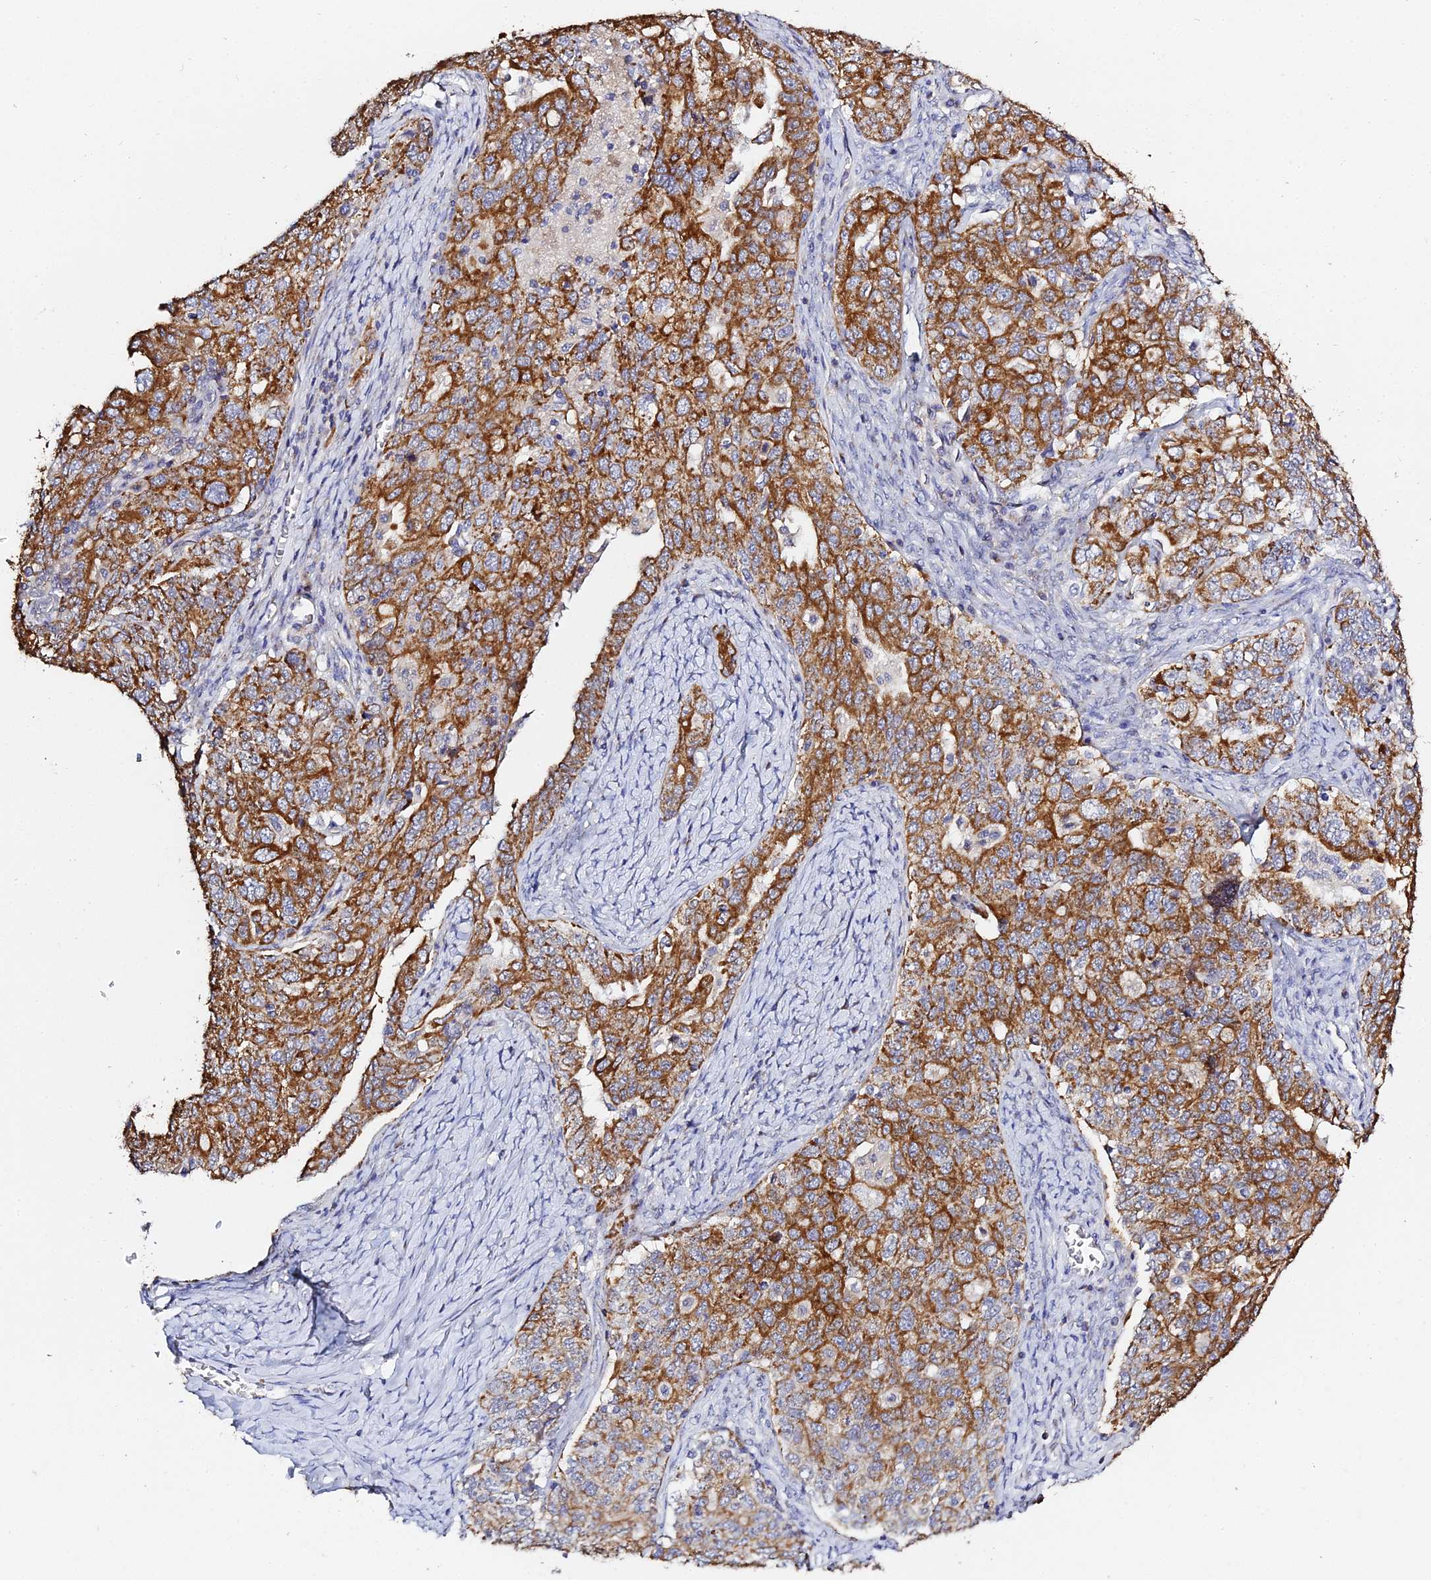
{"staining": {"intensity": "strong", "quantity": ">75%", "location": "cytoplasmic/membranous"}, "tissue": "ovarian cancer", "cell_type": "Tumor cells", "image_type": "cancer", "snomed": [{"axis": "morphology", "description": "Carcinoma, endometroid"}, {"axis": "topography", "description": "Ovary"}], "caption": "Immunohistochemistry micrograph of neoplastic tissue: endometroid carcinoma (ovarian) stained using immunohistochemistry (IHC) shows high levels of strong protein expression localized specifically in the cytoplasmic/membranous of tumor cells, appearing as a cytoplasmic/membranous brown color.", "gene": "ZXDA", "patient": {"sex": "female", "age": 62}}